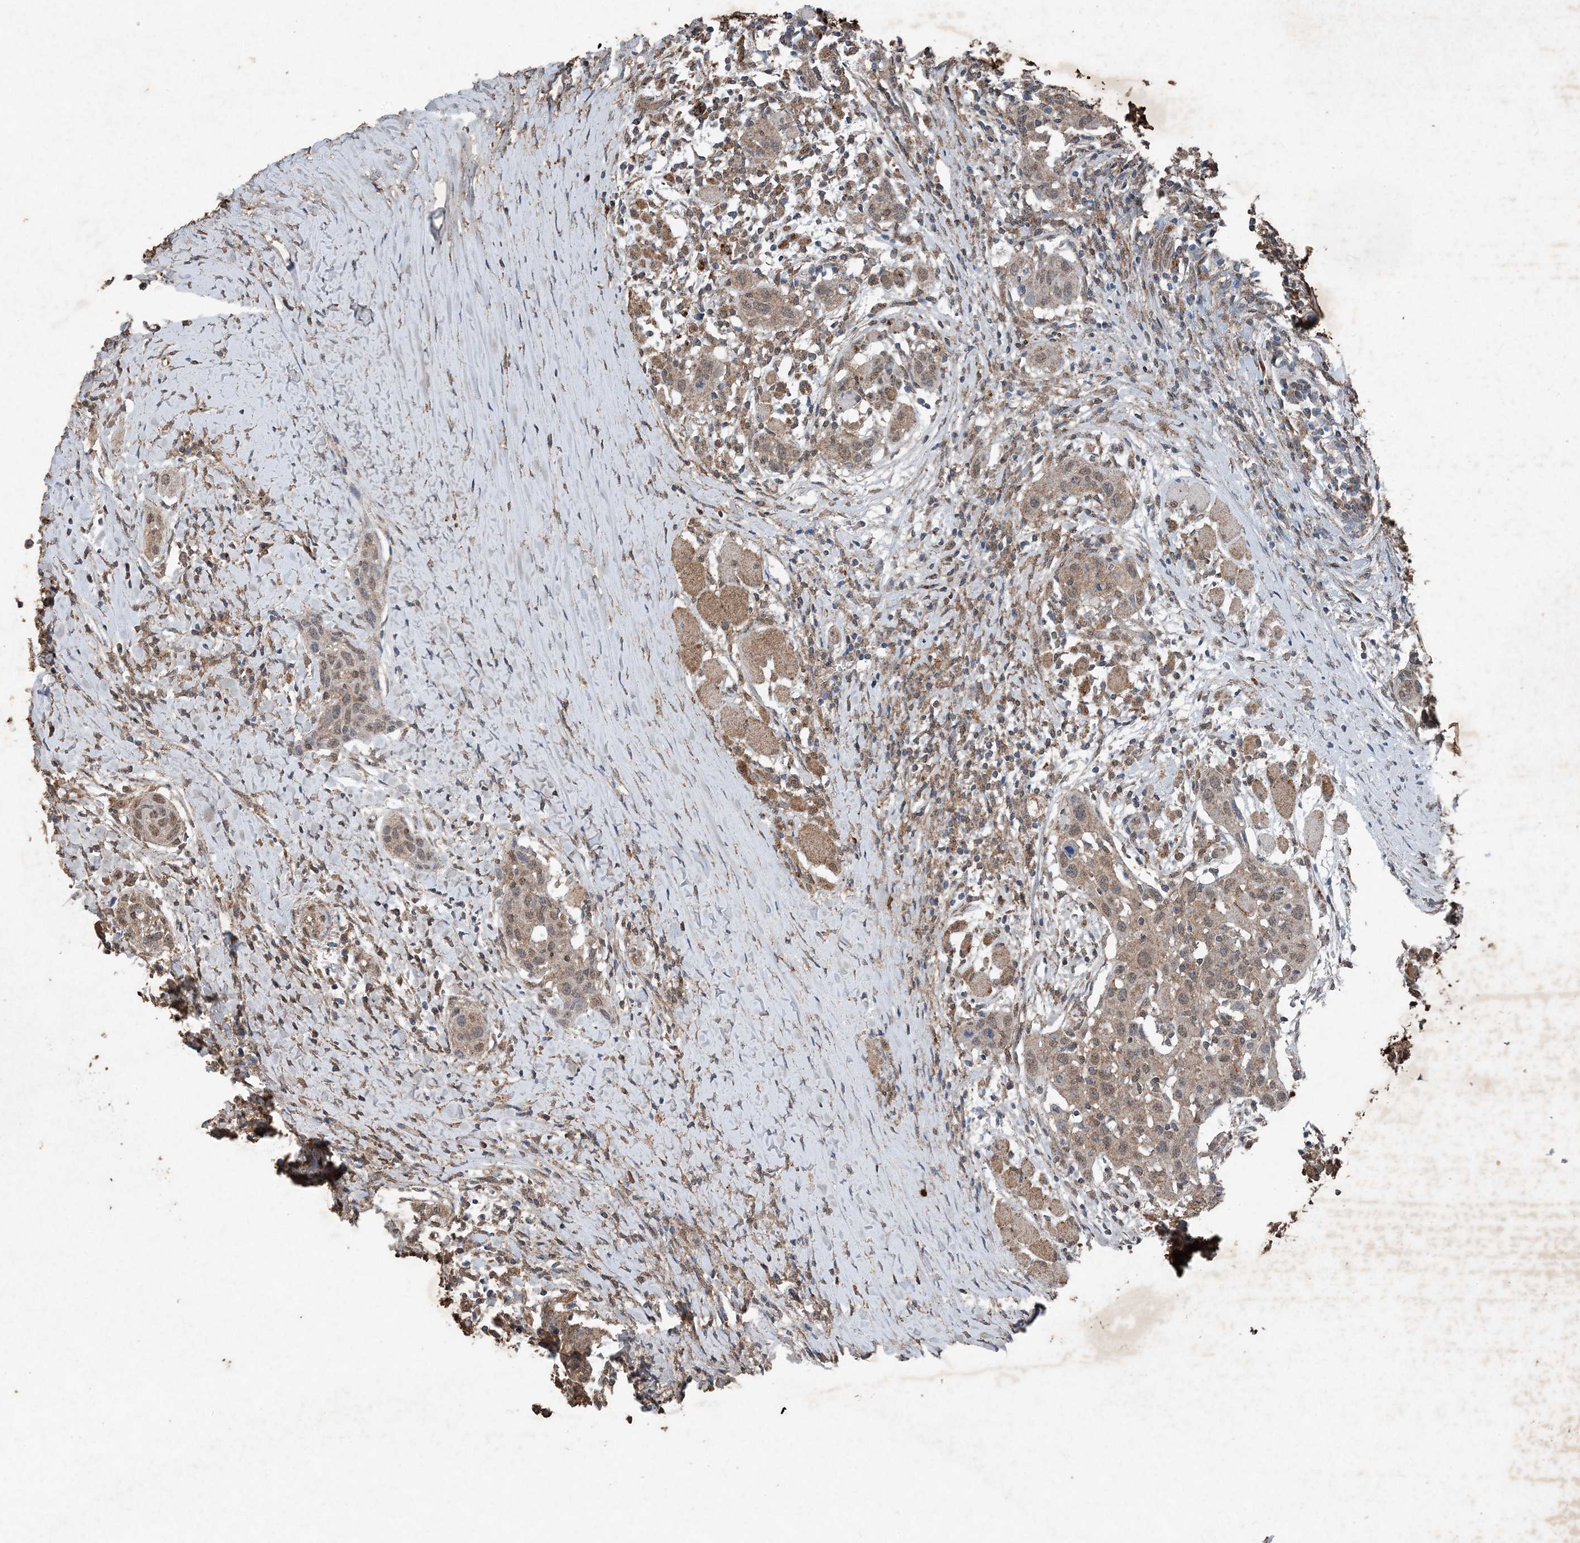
{"staining": {"intensity": "weak", "quantity": ">75%", "location": "cytoplasmic/membranous,nuclear"}, "tissue": "head and neck cancer", "cell_type": "Tumor cells", "image_type": "cancer", "snomed": [{"axis": "morphology", "description": "Squamous cell carcinoma, NOS"}, {"axis": "topography", "description": "Oral tissue"}, {"axis": "topography", "description": "Head-Neck"}], "caption": "This is a histology image of immunohistochemistry staining of squamous cell carcinoma (head and neck), which shows weak expression in the cytoplasmic/membranous and nuclear of tumor cells.", "gene": "FCN3", "patient": {"sex": "female", "age": 50}}